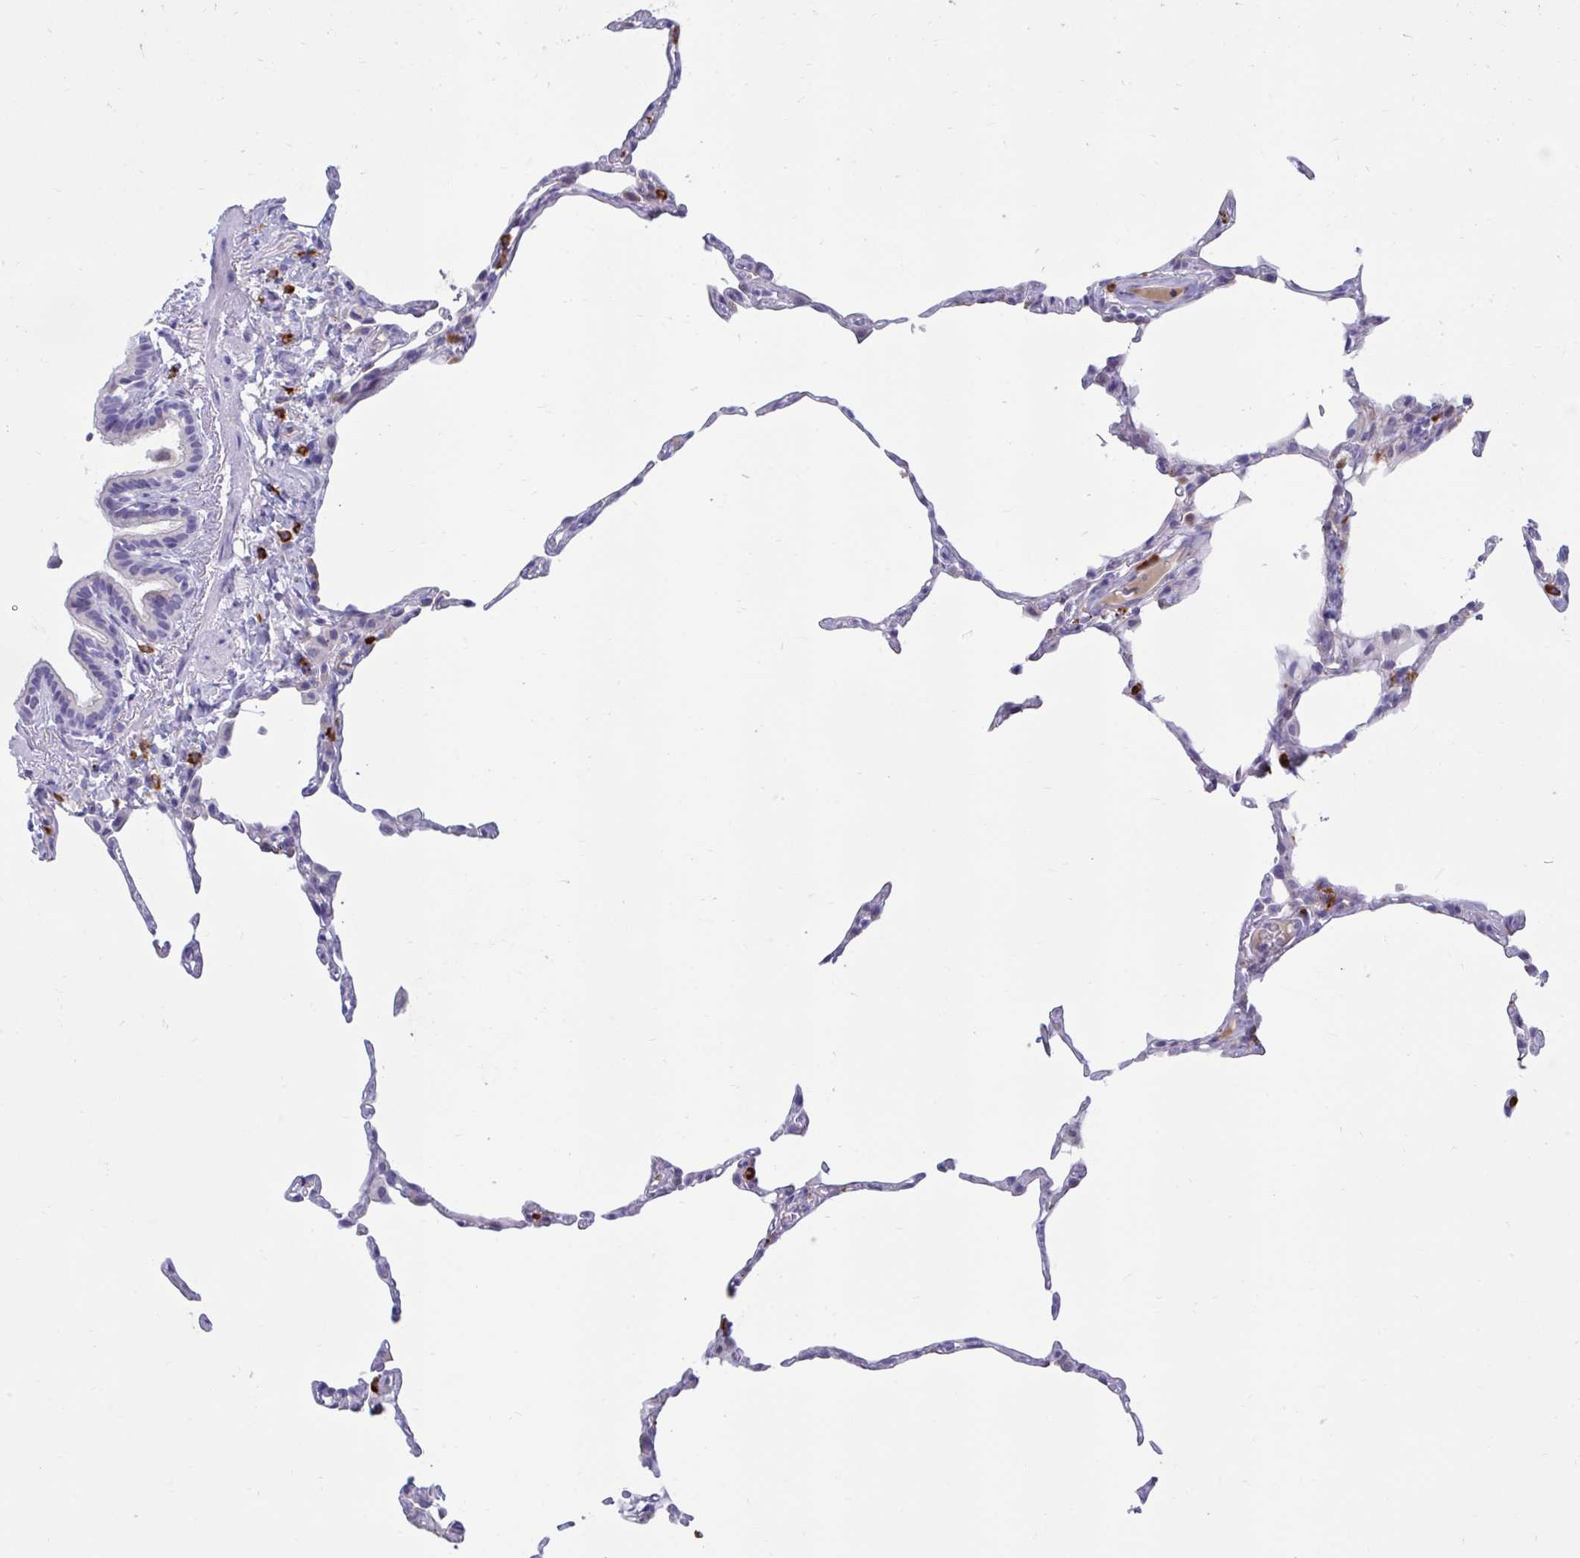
{"staining": {"intensity": "negative", "quantity": "none", "location": "none"}, "tissue": "lung", "cell_type": "Alveolar cells", "image_type": "normal", "snomed": [{"axis": "morphology", "description": "Normal tissue, NOS"}, {"axis": "topography", "description": "Lung"}], "caption": "Immunohistochemical staining of unremarkable human lung demonstrates no significant positivity in alveolar cells. (DAB (3,3'-diaminobenzidine) immunohistochemistry (IHC) visualized using brightfield microscopy, high magnification).", "gene": "FAM219B", "patient": {"sex": "female", "age": 57}}